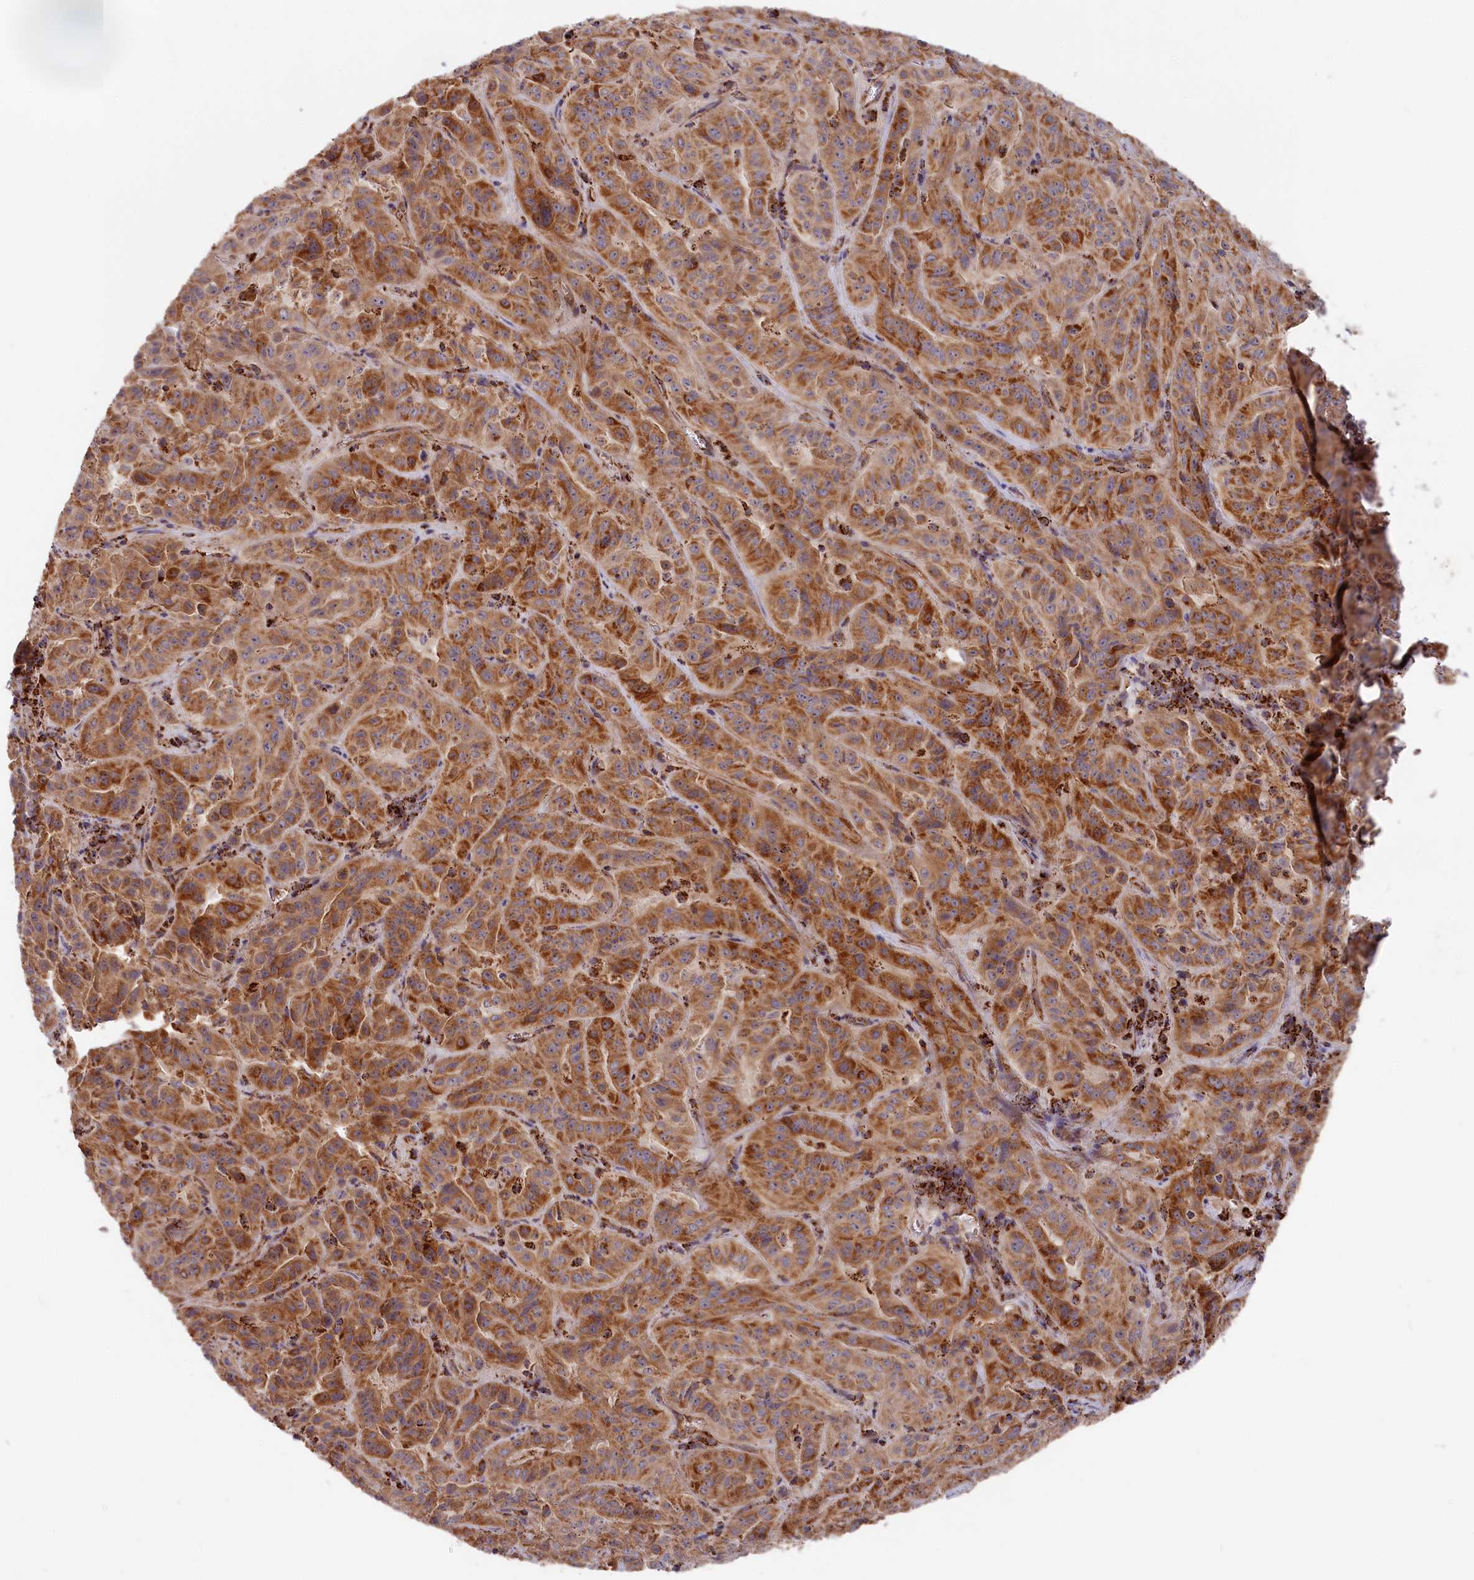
{"staining": {"intensity": "strong", "quantity": ">75%", "location": "cytoplasmic/membranous"}, "tissue": "pancreatic cancer", "cell_type": "Tumor cells", "image_type": "cancer", "snomed": [{"axis": "morphology", "description": "Adenocarcinoma, NOS"}, {"axis": "topography", "description": "Pancreas"}], "caption": "A micrograph of pancreatic adenocarcinoma stained for a protein shows strong cytoplasmic/membranous brown staining in tumor cells. (DAB IHC, brown staining for protein, blue staining for nuclei).", "gene": "MACROD1", "patient": {"sex": "male", "age": 63}}